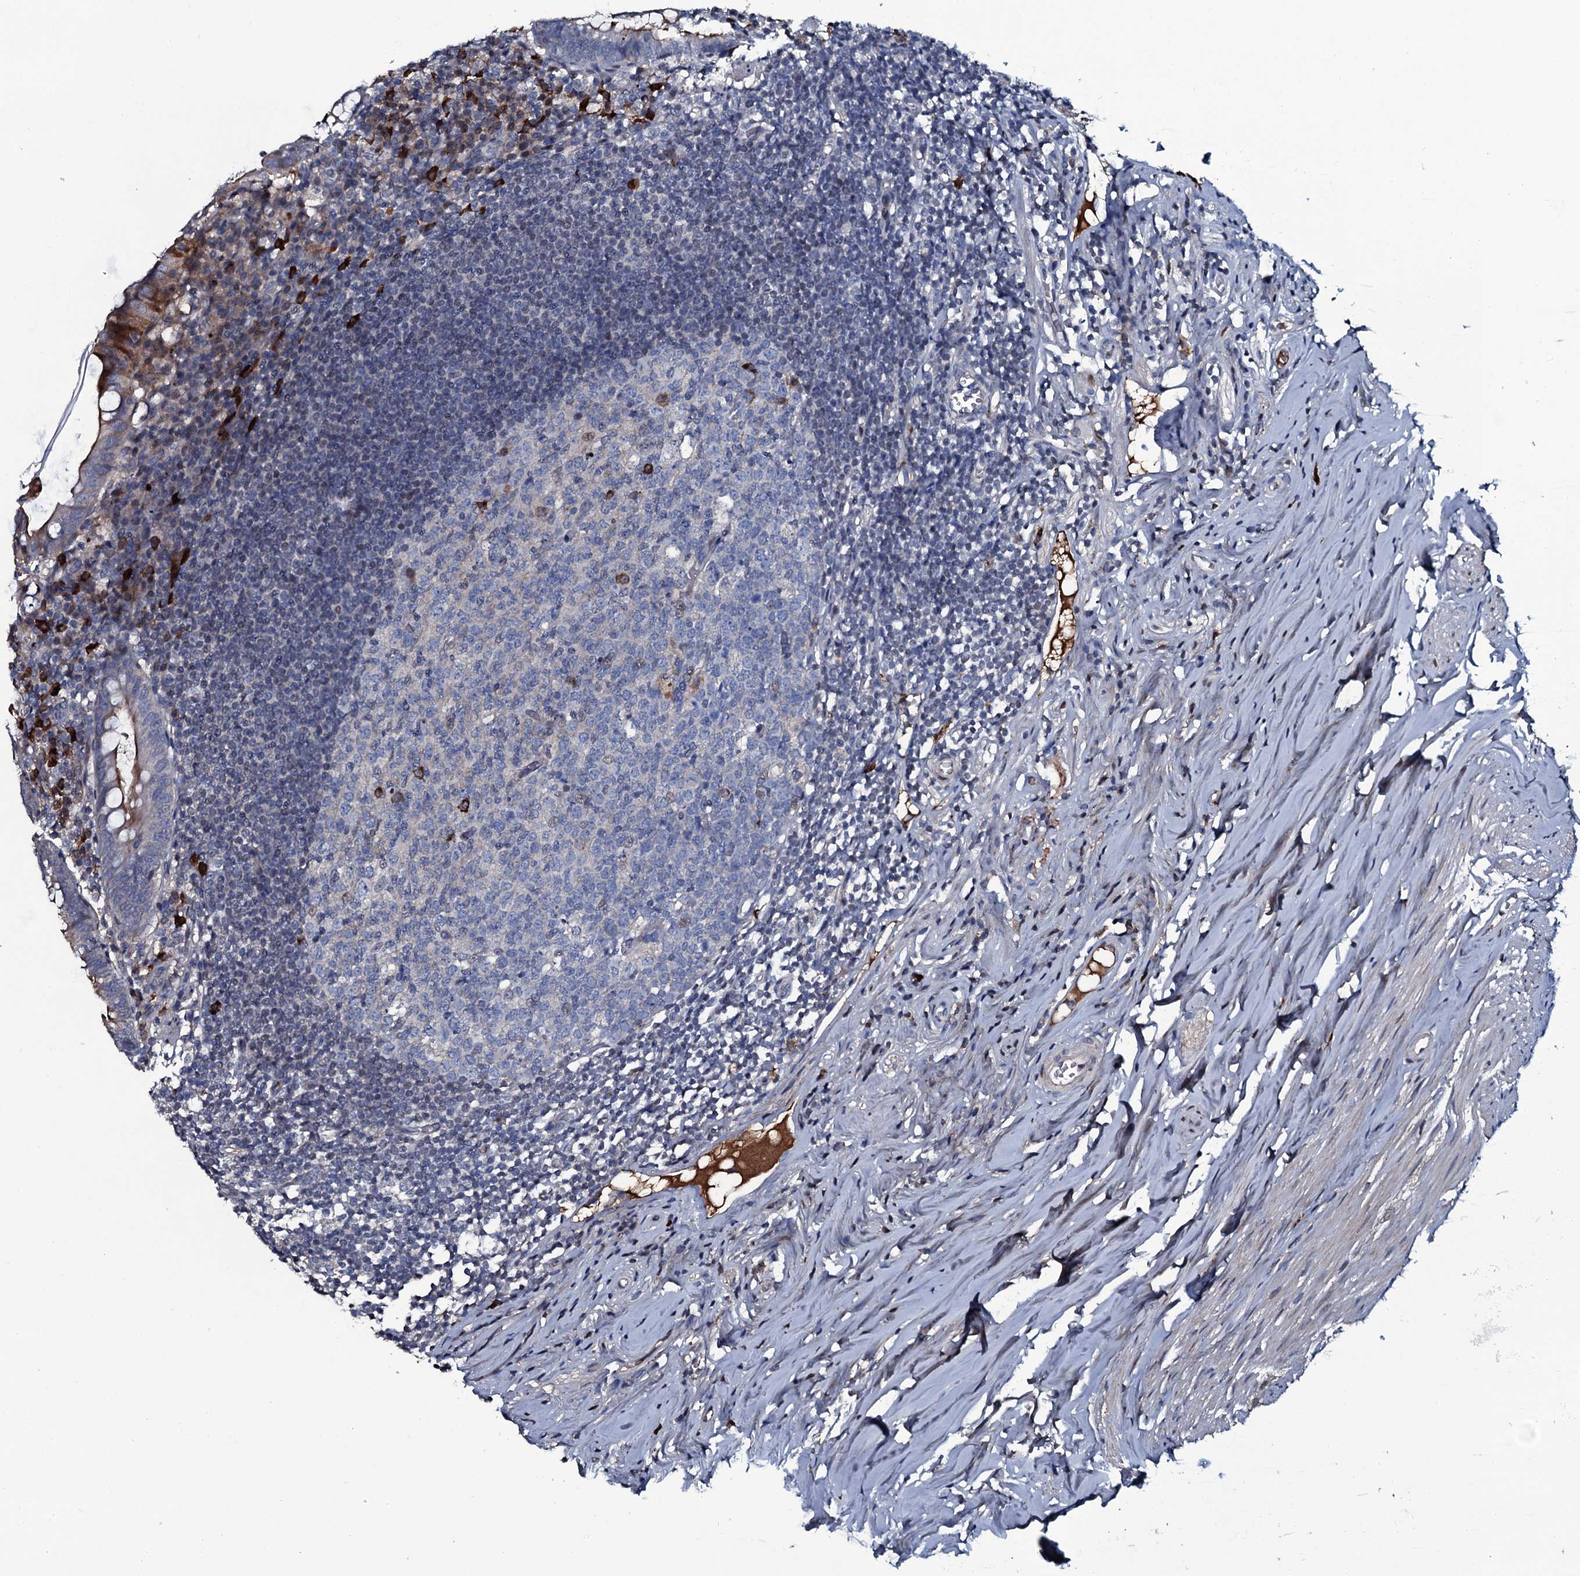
{"staining": {"intensity": "strong", "quantity": "25%-75%", "location": "cytoplasmic/membranous"}, "tissue": "appendix", "cell_type": "Glandular cells", "image_type": "normal", "snomed": [{"axis": "morphology", "description": "Normal tissue, NOS"}, {"axis": "topography", "description": "Appendix"}], "caption": "Immunohistochemistry (IHC) (DAB) staining of normal human appendix exhibits strong cytoplasmic/membranous protein staining in about 25%-75% of glandular cells.", "gene": "LYG2", "patient": {"sex": "female", "age": 51}}